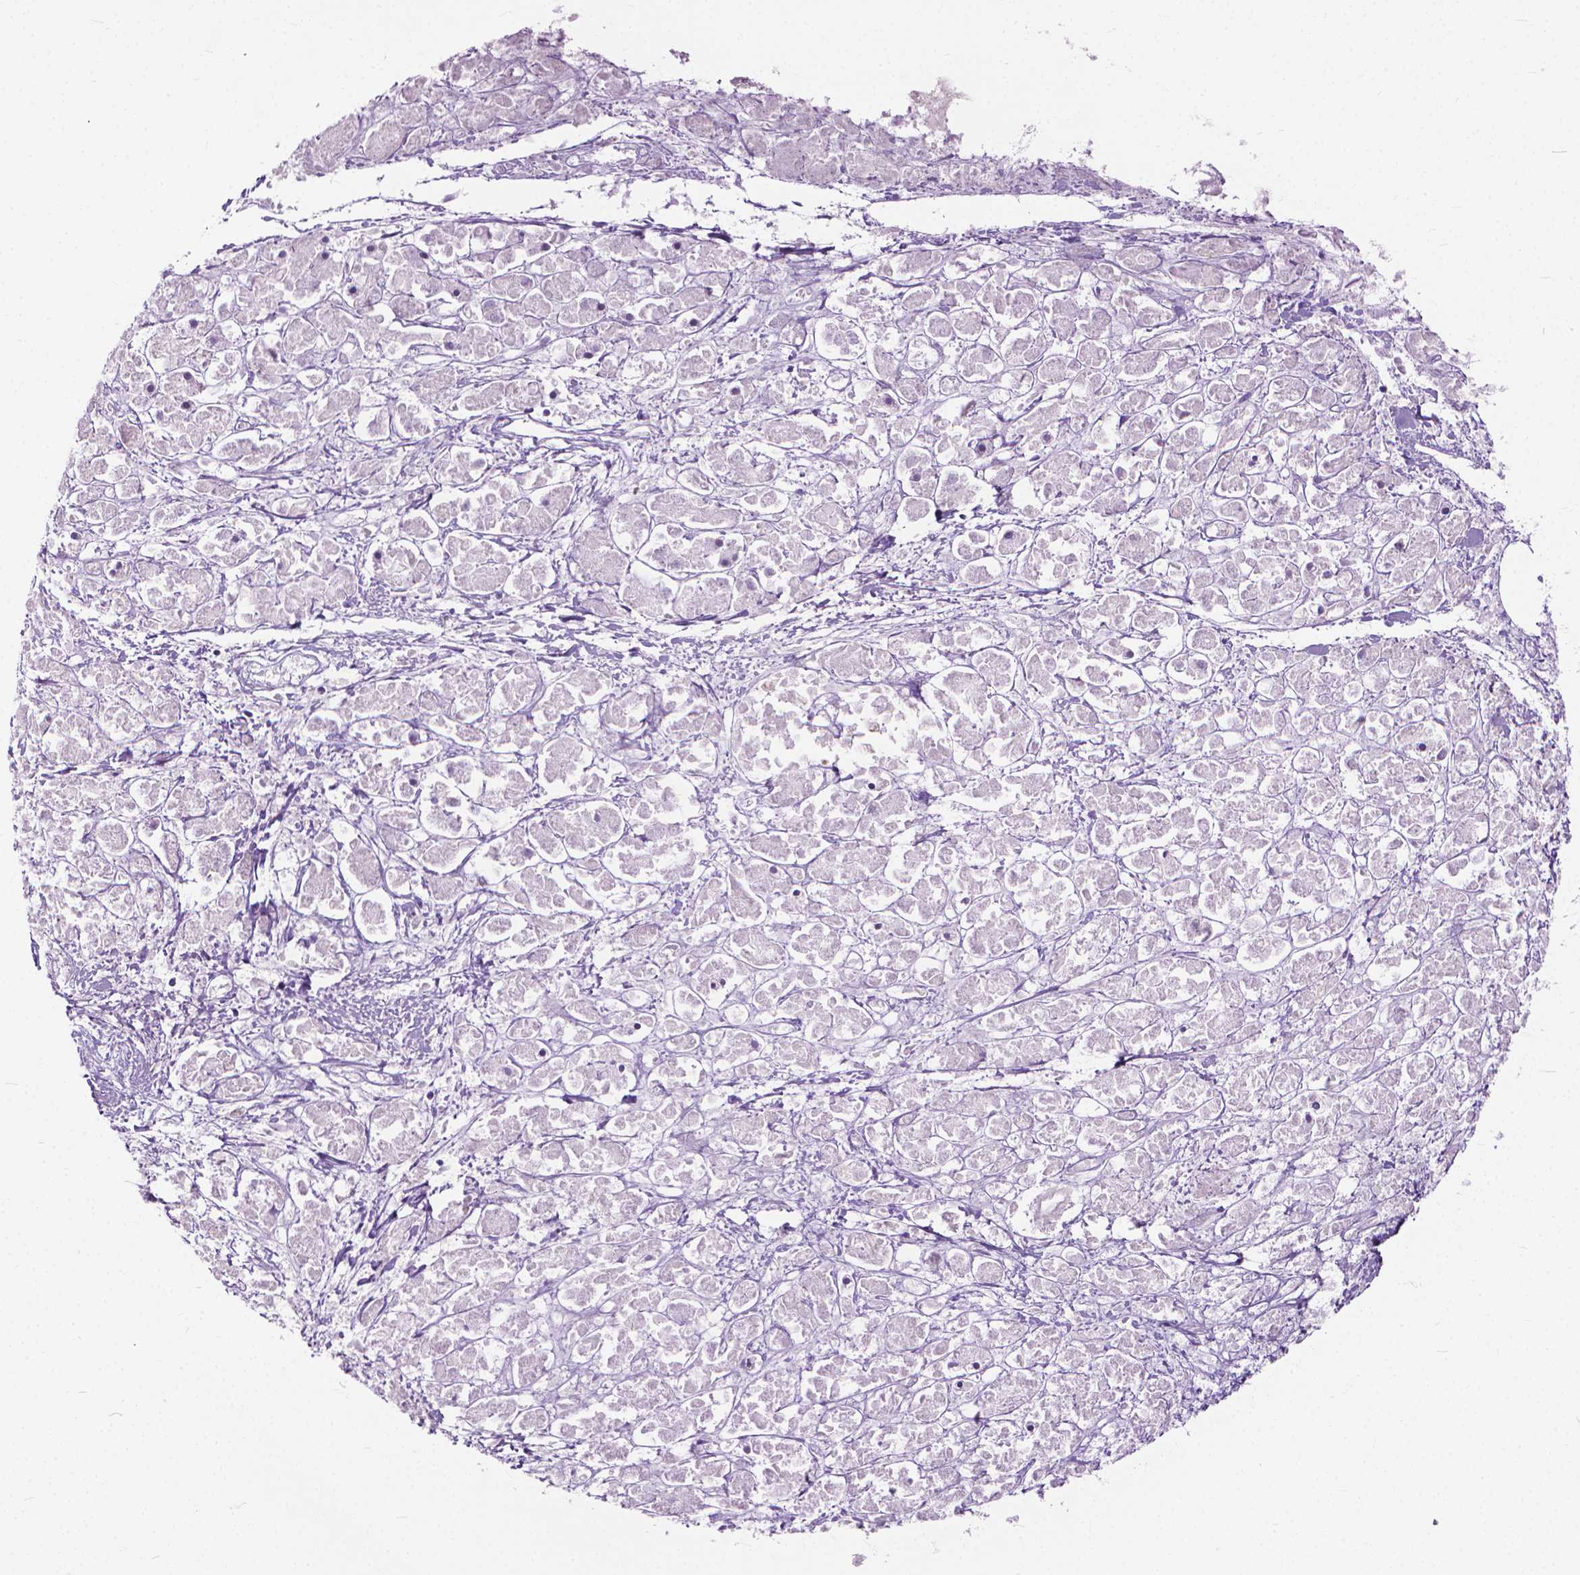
{"staining": {"intensity": "negative", "quantity": "none", "location": "none"}, "tissue": "pancreatic cancer", "cell_type": "Tumor cells", "image_type": "cancer", "snomed": [{"axis": "morphology", "description": "Adenocarcinoma, NOS"}, {"axis": "topography", "description": "Pancreas"}], "caption": "Immunohistochemical staining of adenocarcinoma (pancreatic) exhibits no significant positivity in tumor cells.", "gene": "HTR2B", "patient": {"sex": "male", "age": 61}}